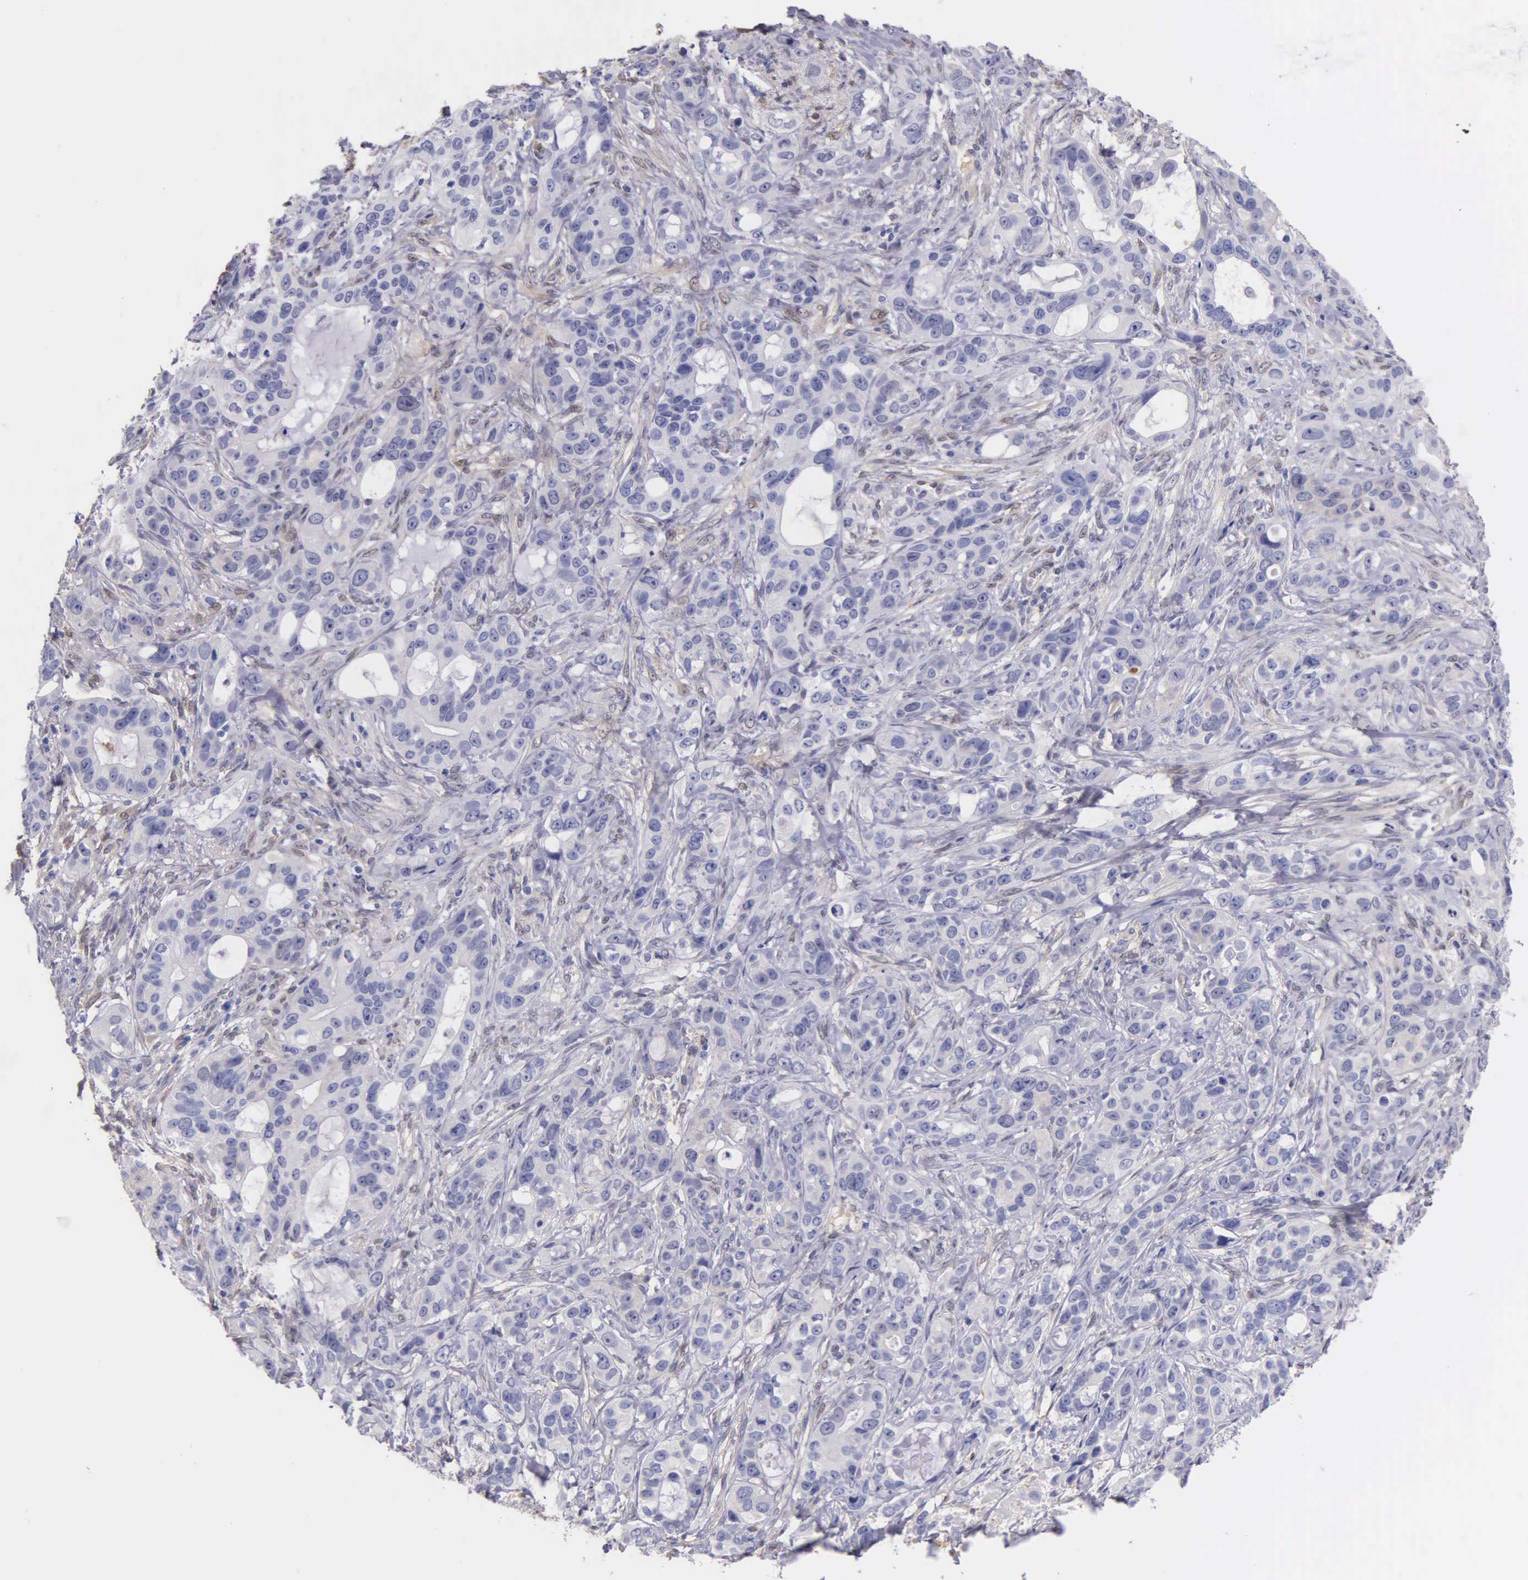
{"staining": {"intensity": "negative", "quantity": "none", "location": "none"}, "tissue": "stomach cancer", "cell_type": "Tumor cells", "image_type": "cancer", "snomed": [{"axis": "morphology", "description": "Adenocarcinoma, NOS"}, {"axis": "topography", "description": "Stomach, upper"}], "caption": "Immunohistochemical staining of stomach adenocarcinoma shows no significant positivity in tumor cells.", "gene": "GSTT2", "patient": {"sex": "male", "age": 47}}